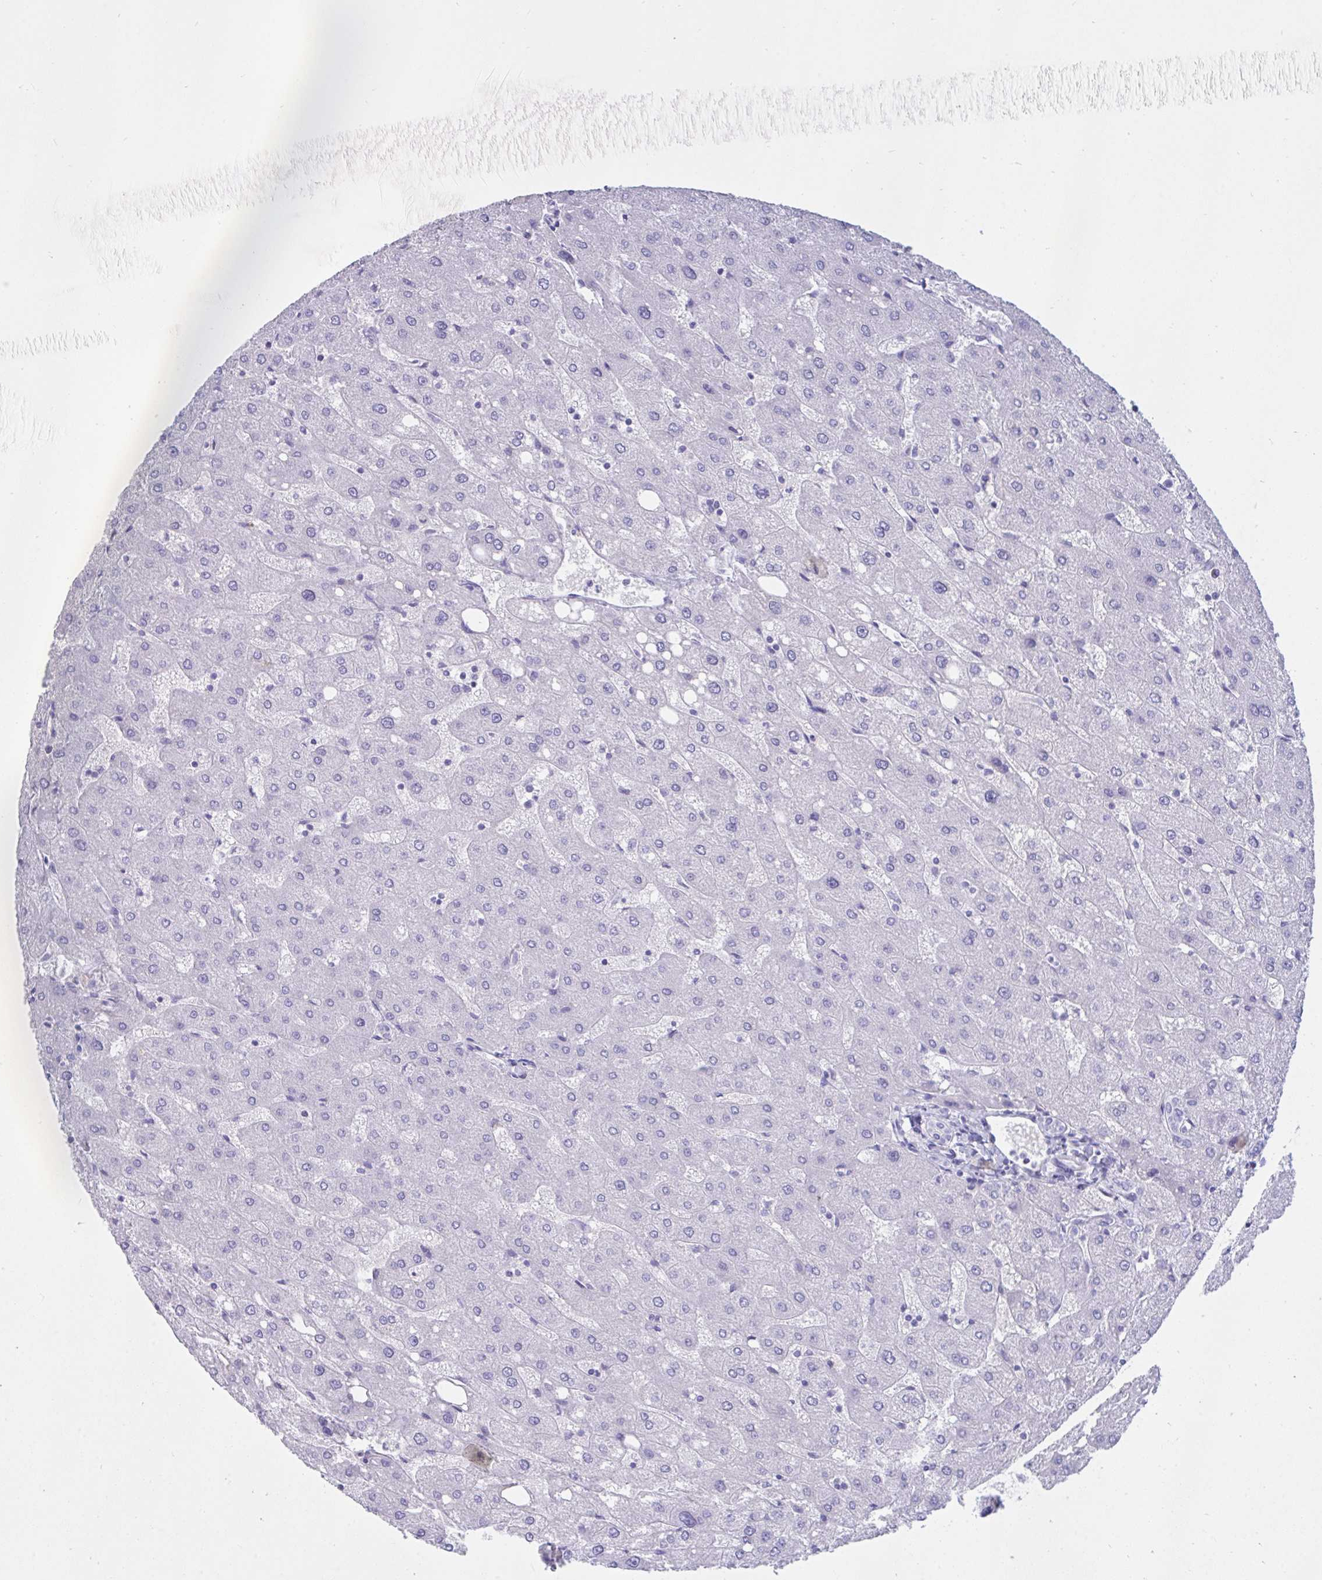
{"staining": {"intensity": "negative", "quantity": "none", "location": "none"}, "tissue": "liver", "cell_type": "Cholangiocytes", "image_type": "normal", "snomed": [{"axis": "morphology", "description": "Normal tissue, NOS"}, {"axis": "topography", "description": "Liver"}], "caption": "This is an immunohistochemistry (IHC) micrograph of unremarkable human liver. There is no expression in cholangiocytes.", "gene": "TNNC1", "patient": {"sex": "male", "age": 67}}